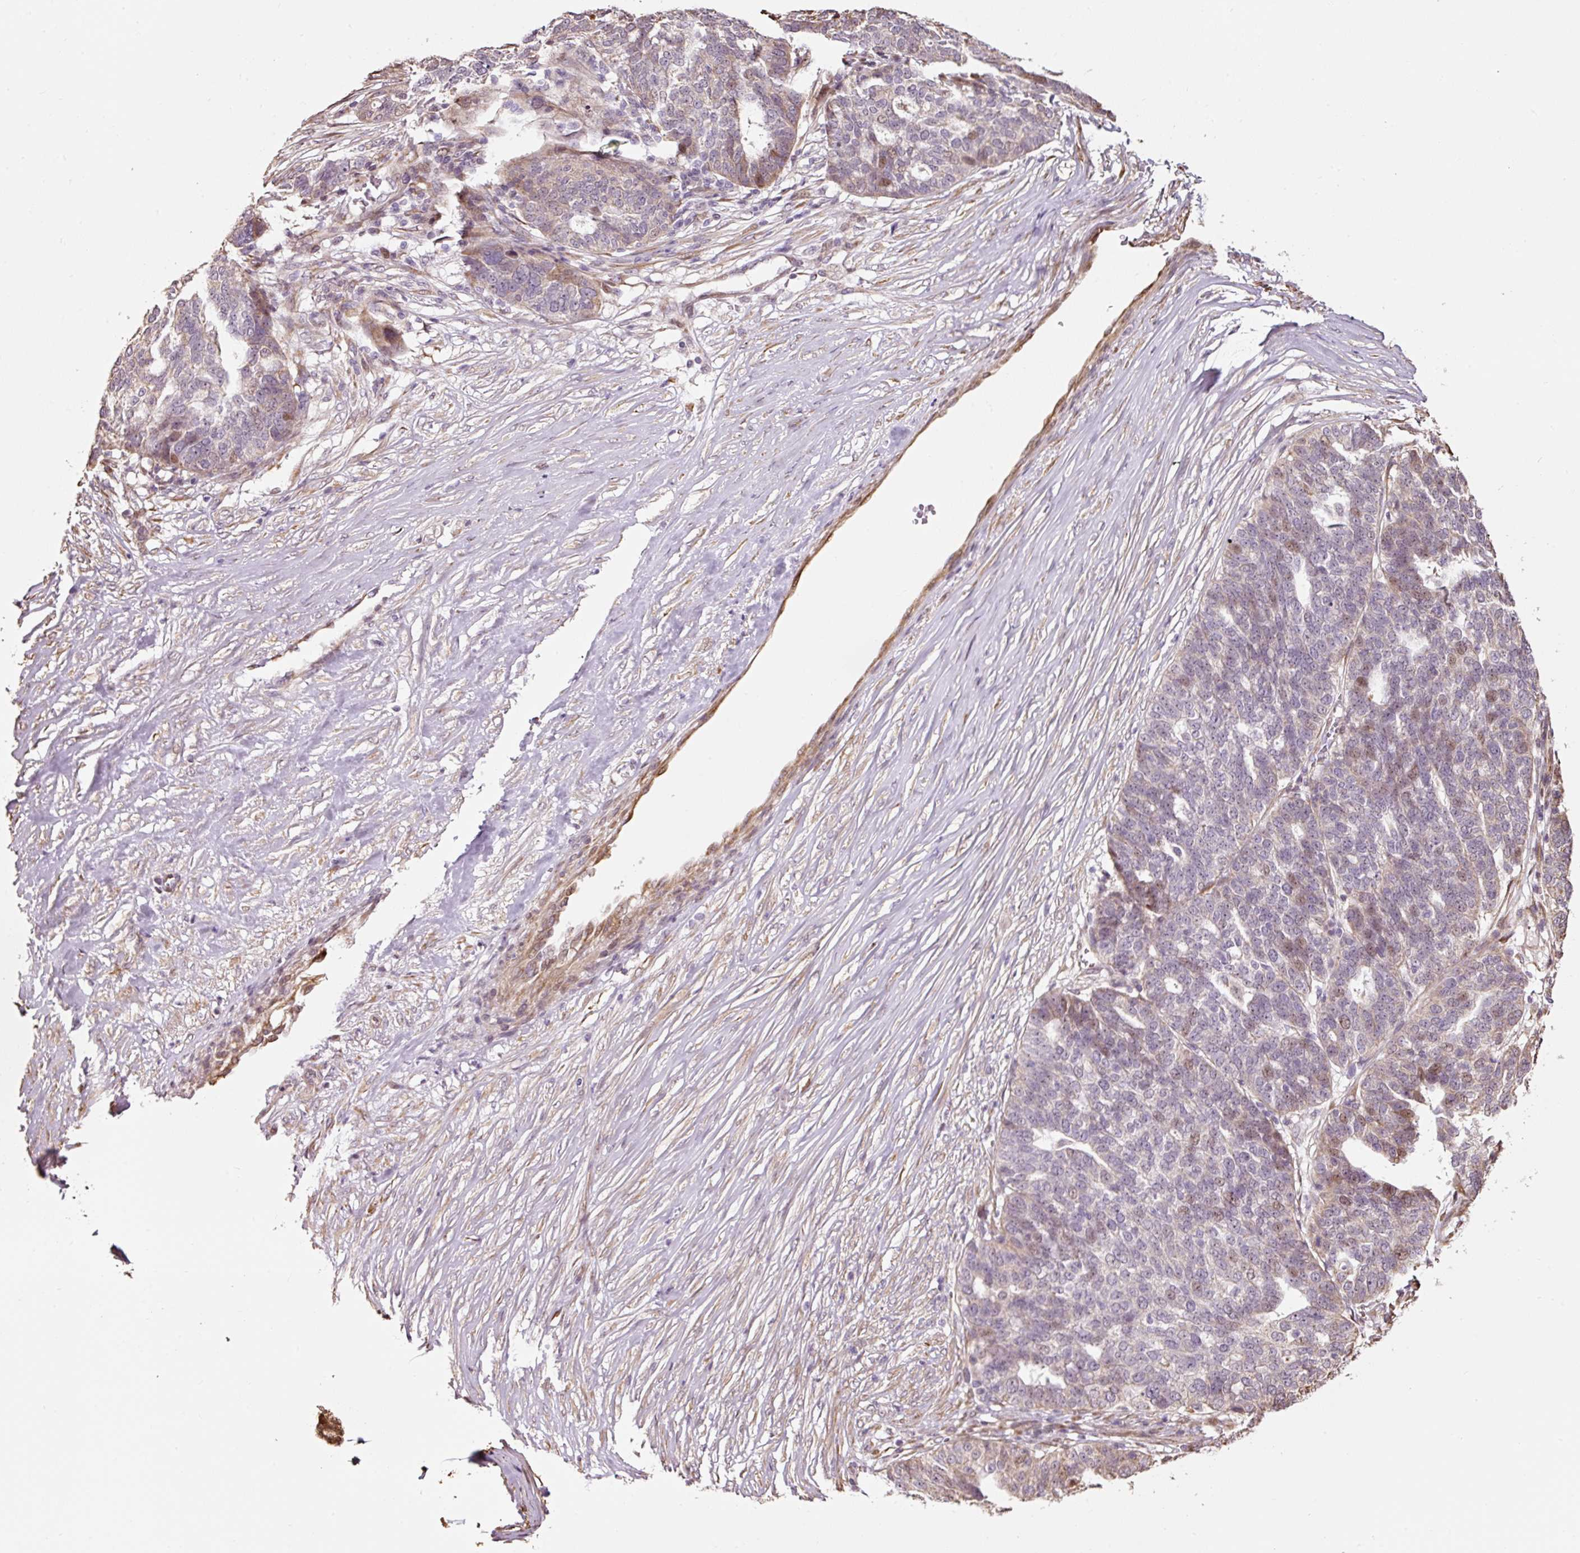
{"staining": {"intensity": "weak", "quantity": "<25%", "location": "nuclear"}, "tissue": "ovarian cancer", "cell_type": "Tumor cells", "image_type": "cancer", "snomed": [{"axis": "morphology", "description": "Cystadenocarcinoma, serous, NOS"}, {"axis": "topography", "description": "Ovary"}], "caption": "IHC of human serous cystadenocarcinoma (ovarian) shows no expression in tumor cells.", "gene": "ETF1", "patient": {"sex": "female", "age": 59}}